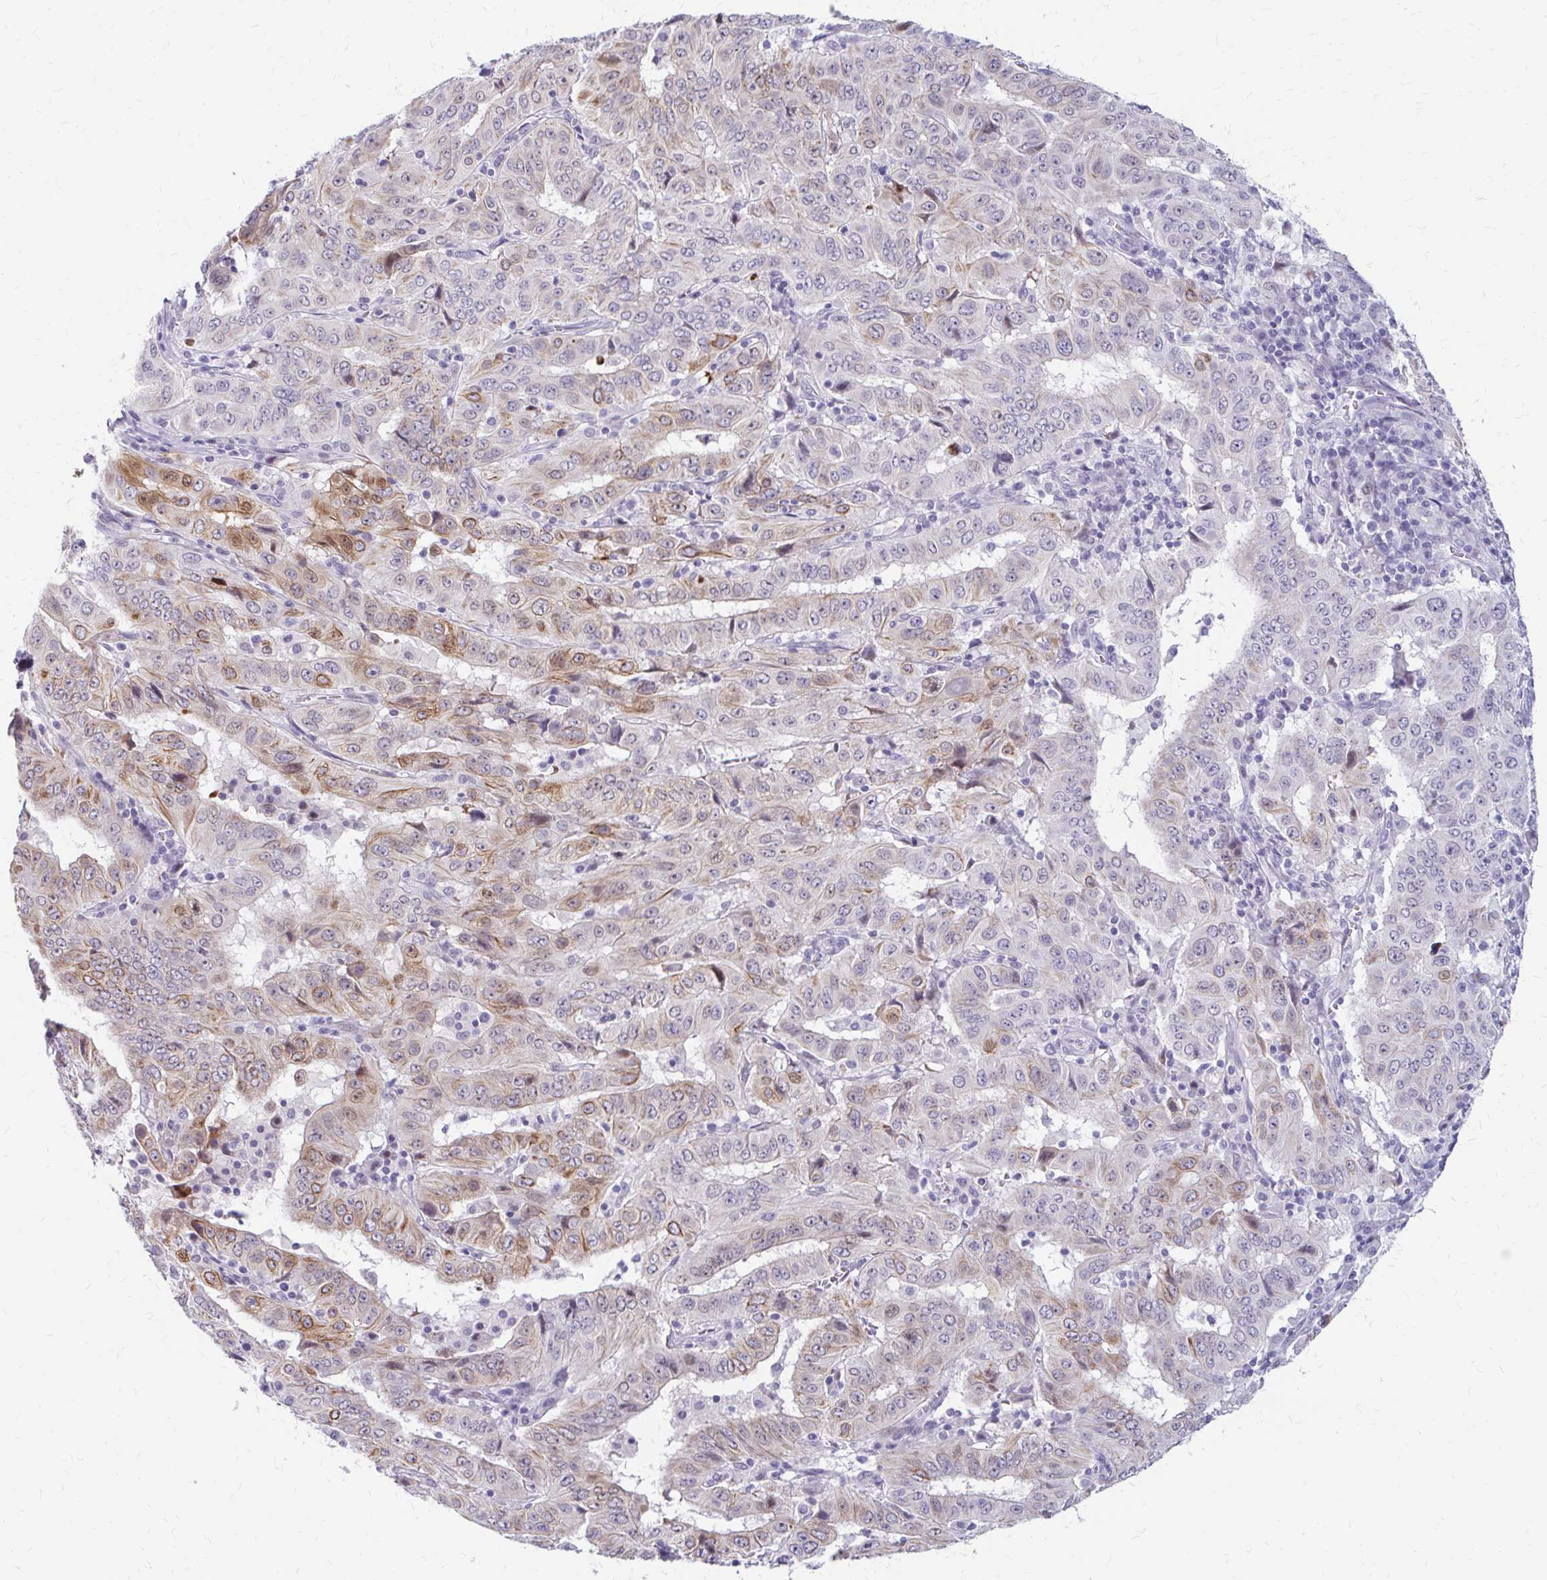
{"staining": {"intensity": "moderate", "quantity": "<25%", "location": "cytoplasmic/membranous,nuclear"}, "tissue": "pancreatic cancer", "cell_type": "Tumor cells", "image_type": "cancer", "snomed": [{"axis": "morphology", "description": "Adenocarcinoma, NOS"}, {"axis": "topography", "description": "Pancreas"}], "caption": "A high-resolution image shows immunohistochemistry (IHC) staining of adenocarcinoma (pancreatic), which shows moderate cytoplasmic/membranous and nuclear positivity in about <25% of tumor cells. (DAB (3,3'-diaminobenzidine) IHC with brightfield microscopy, high magnification).", "gene": "RGS16", "patient": {"sex": "male", "age": 63}}